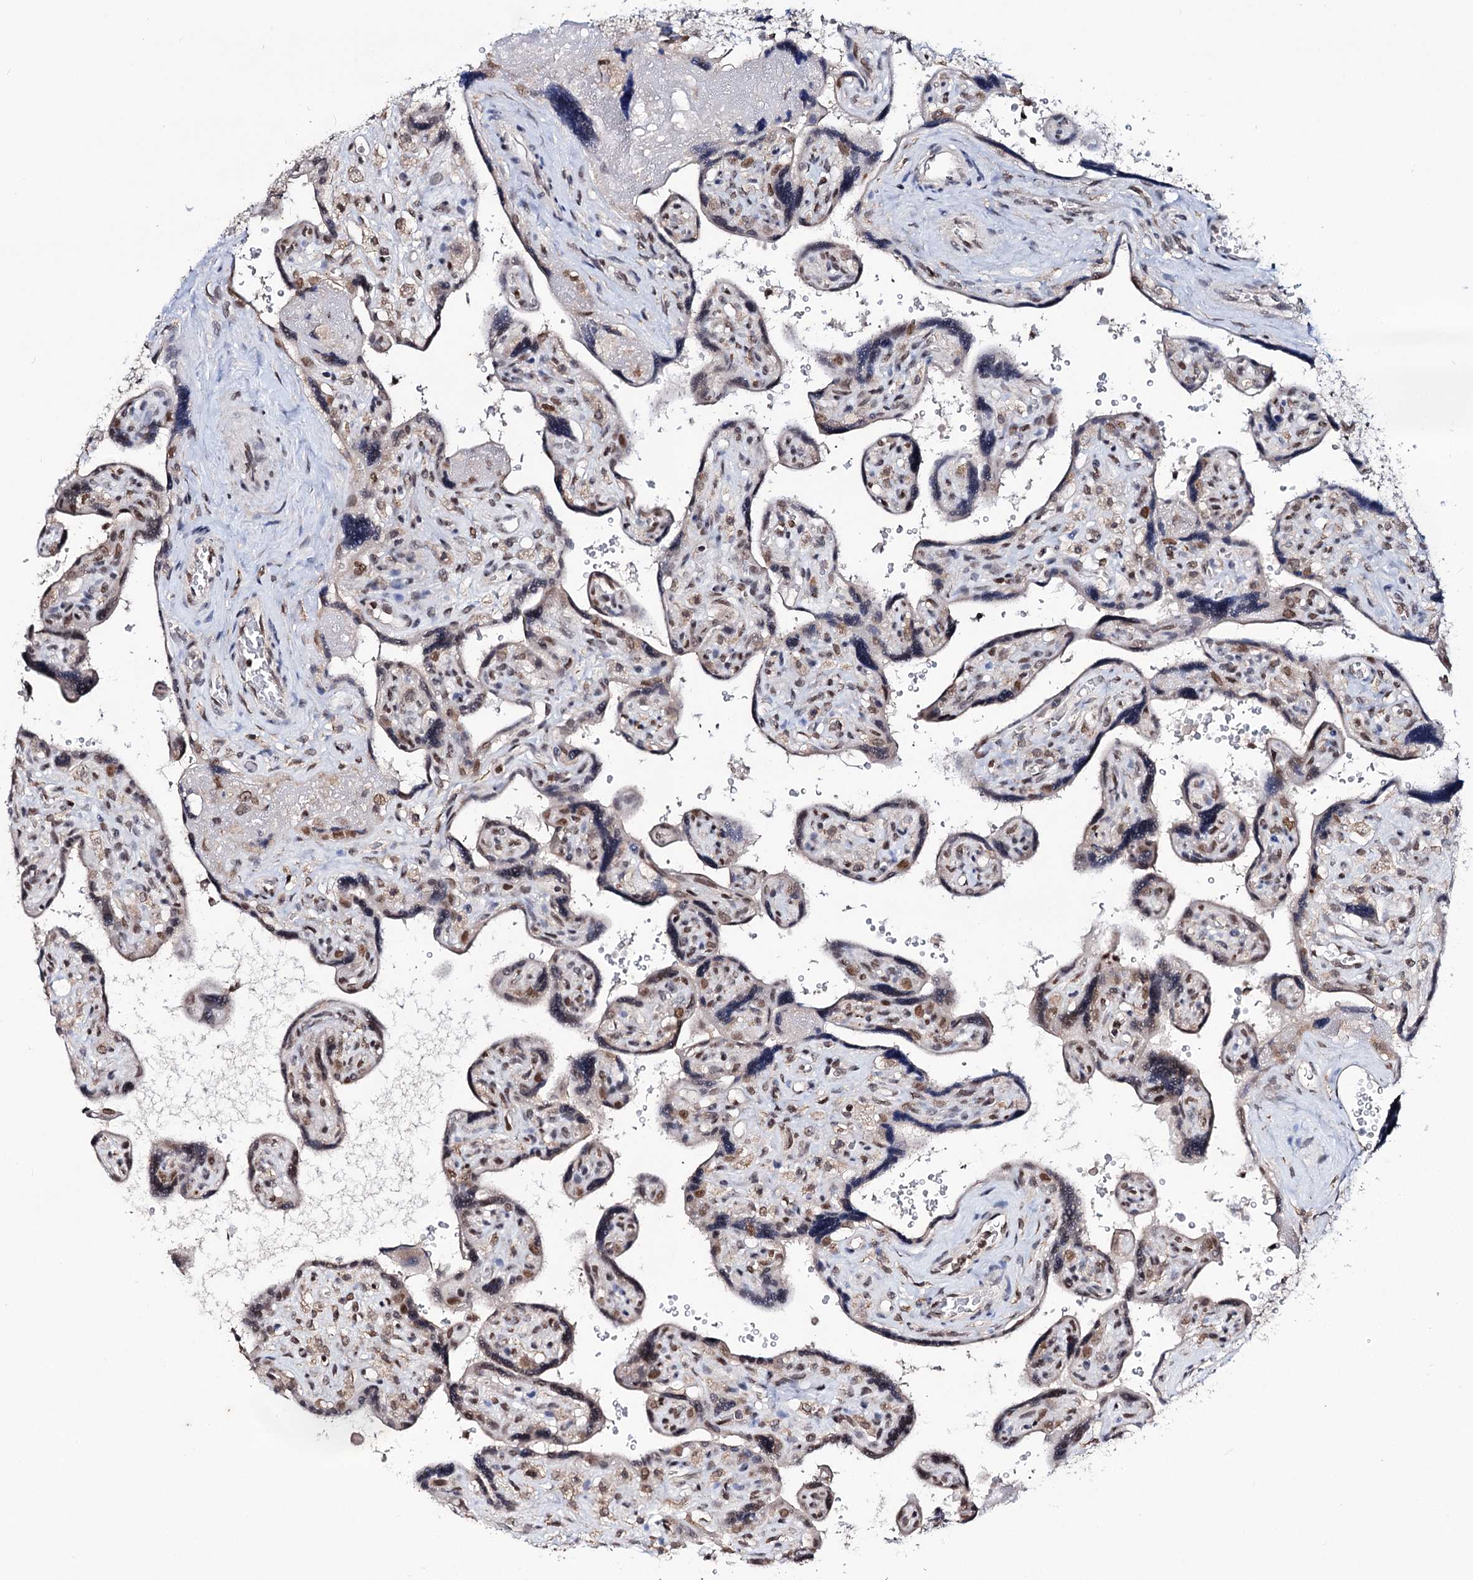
{"staining": {"intensity": "moderate", "quantity": "25%-75%", "location": "nuclear"}, "tissue": "placenta", "cell_type": "Trophoblastic cells", "image_type": "normal", "snomed": [{"axis": "morphology", "description": "Normal tissue, NOS"}, {"axis": "topography", "description": "Placenta"}], "caption": "Trophoblastic cells exhibit medium levels of moderate nuclear expression in about 25%-75% of cells in normal placenta. (IHC, brightfield microscopy, high magnification).", "gene": "SMCHD1", "patient": {"sex": "female", "age": 39}}